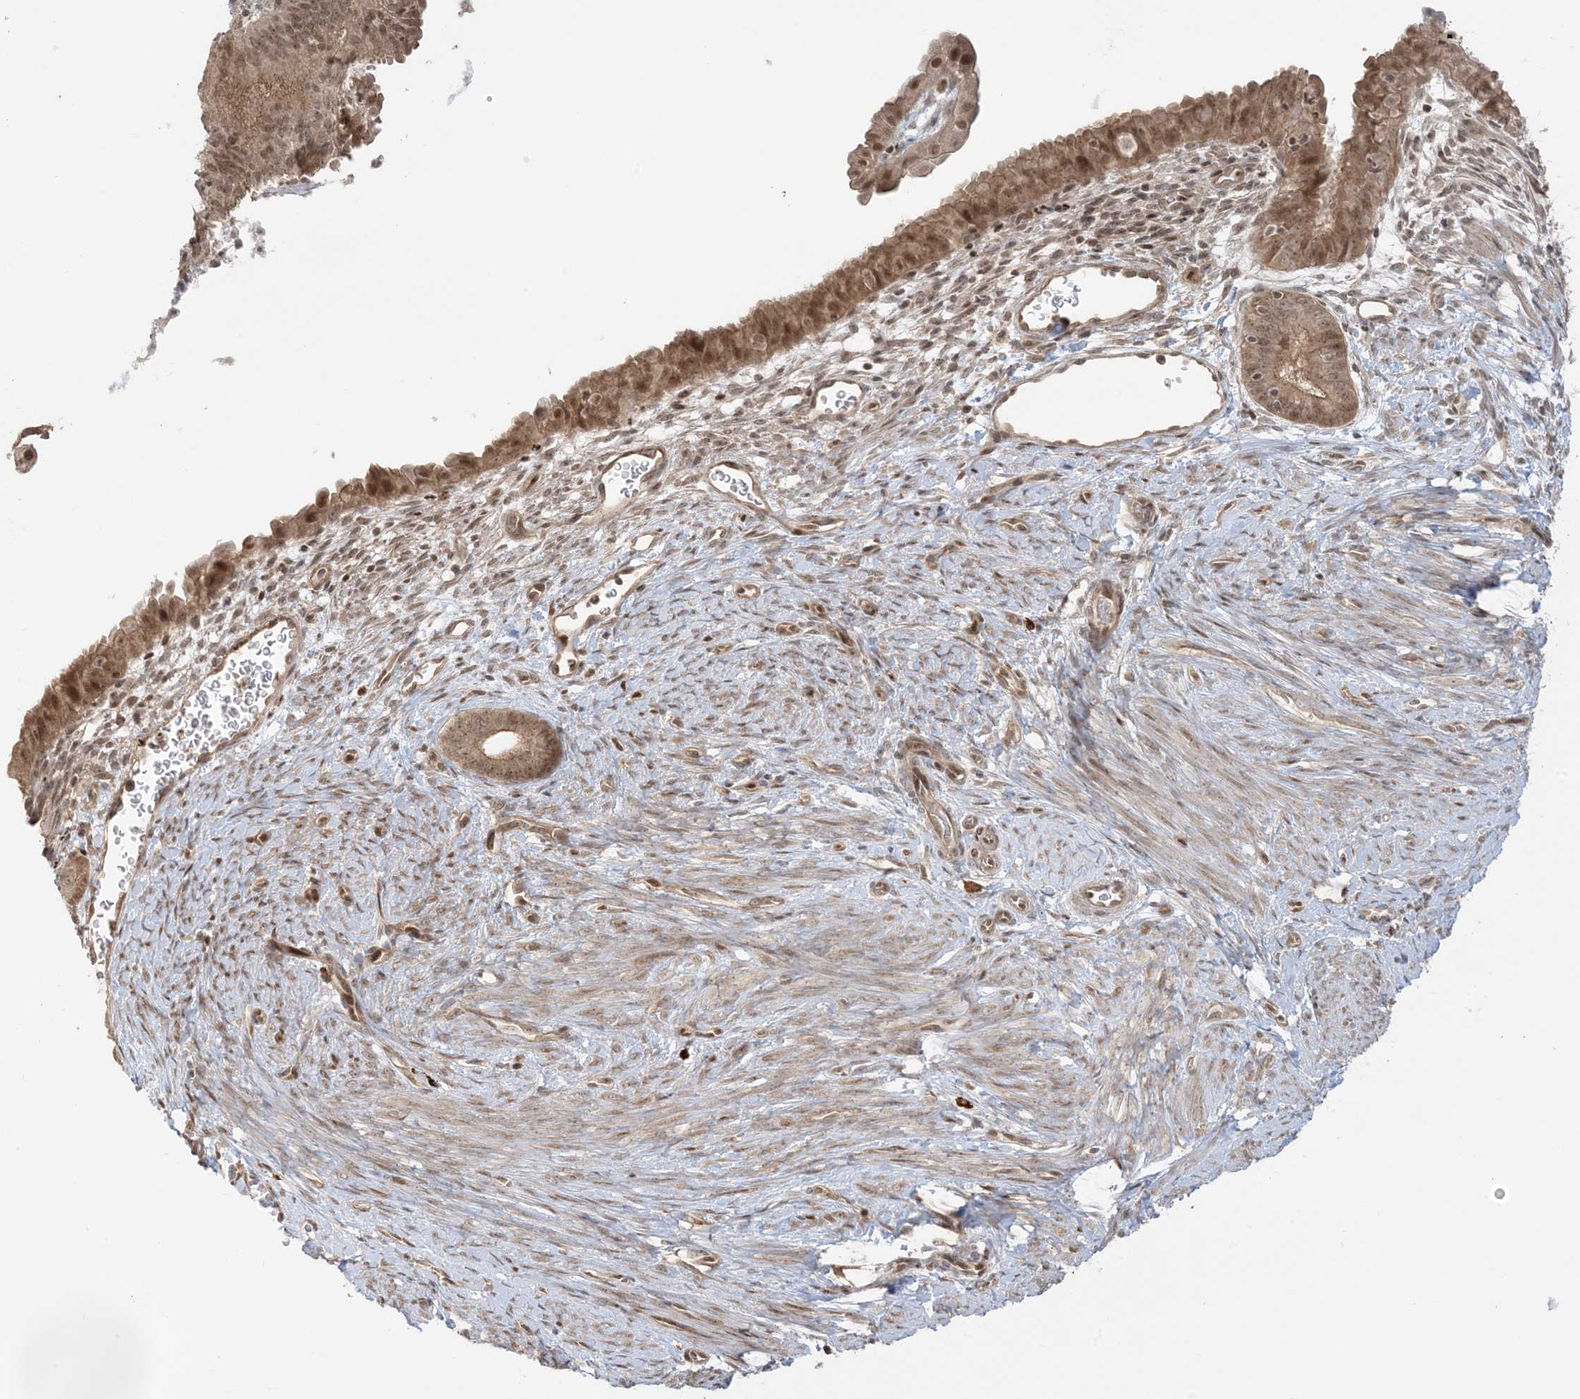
{"staining": {"intensity": "moderate", "quantity": ">75%", "location": "cytoplasmic/membranous,nuclear"}, "tissue": "endometrial cancer", "cell_type": "Tumor cells", "image_type": "cancer", "snomed": [{"axis": "morphology", "description": "Adenocarcinoma, NOS"}, {"axis": "topography", "description": "Endometrium"}], "caption": "Human endometrial adenocarcinoma stained for a protein (brown) exhibits moderate cytoplasmic/membranous and nuclear positive expression in approximately >75% of tumor cells.", "gene": "PPP1R7", "patient": {"sex": "female", "age": 51}}